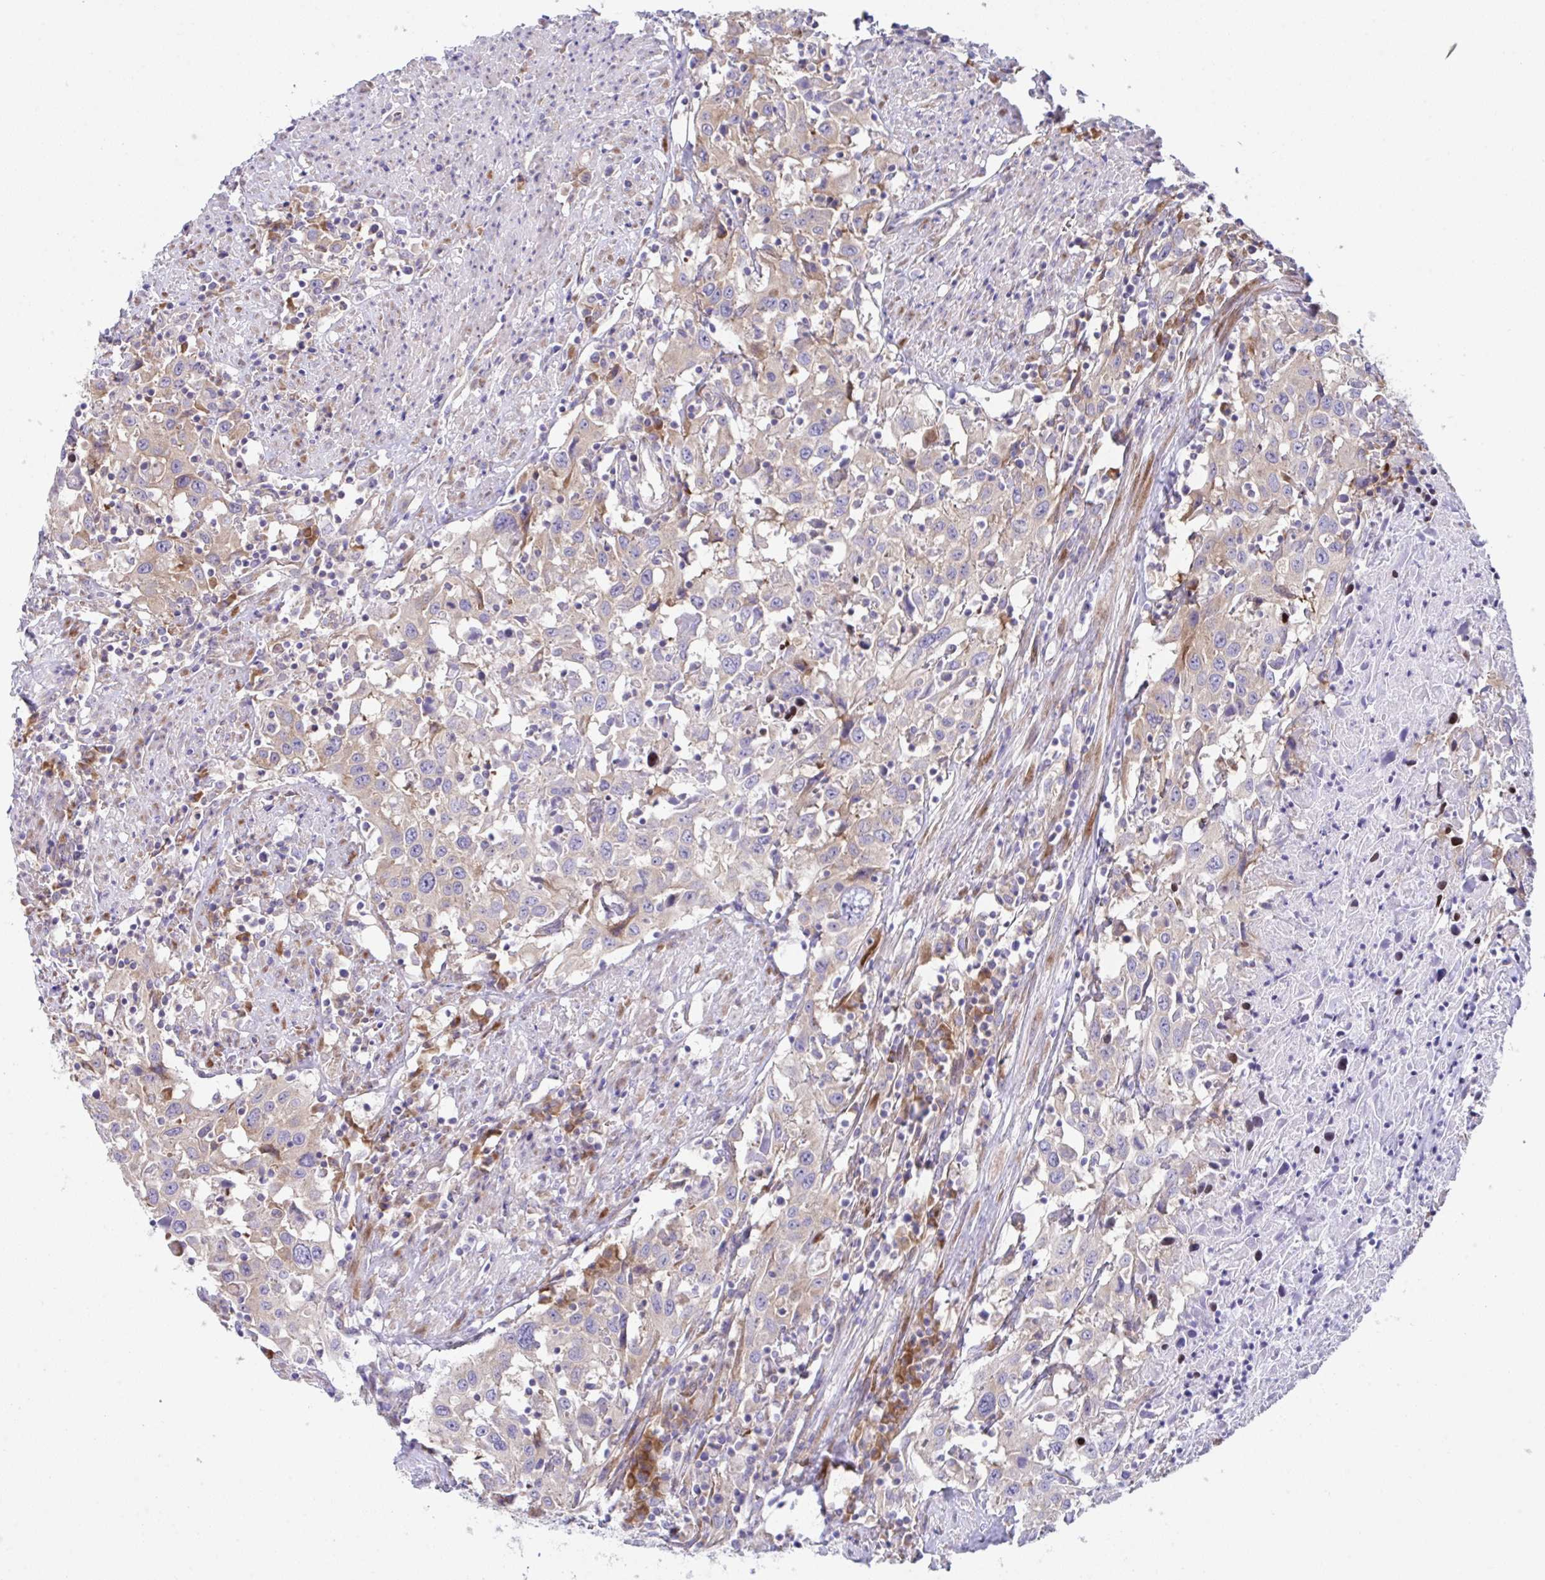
{"staining": {"intensity": "weak", "quantity": ">75%", "location": "cytoplasmic/membranous"}, "tissue": "urothelial cancer", "cell_type": "Tumor cells", "image_type": "cancer", "snomed": [{"axis": "morphology", "description": "Urothelial carcinoma, High grade"}, {"axis": "topography", "description": "Urinary bladder"}], "caption": "Urothelial cancer was stained to show a protein in brown. There is low levels of weak cytoplasmic/membranous expression in about >75% of tumor cells.", "gene": "FAU", "patient": {"sex": "male", "age": 61}}